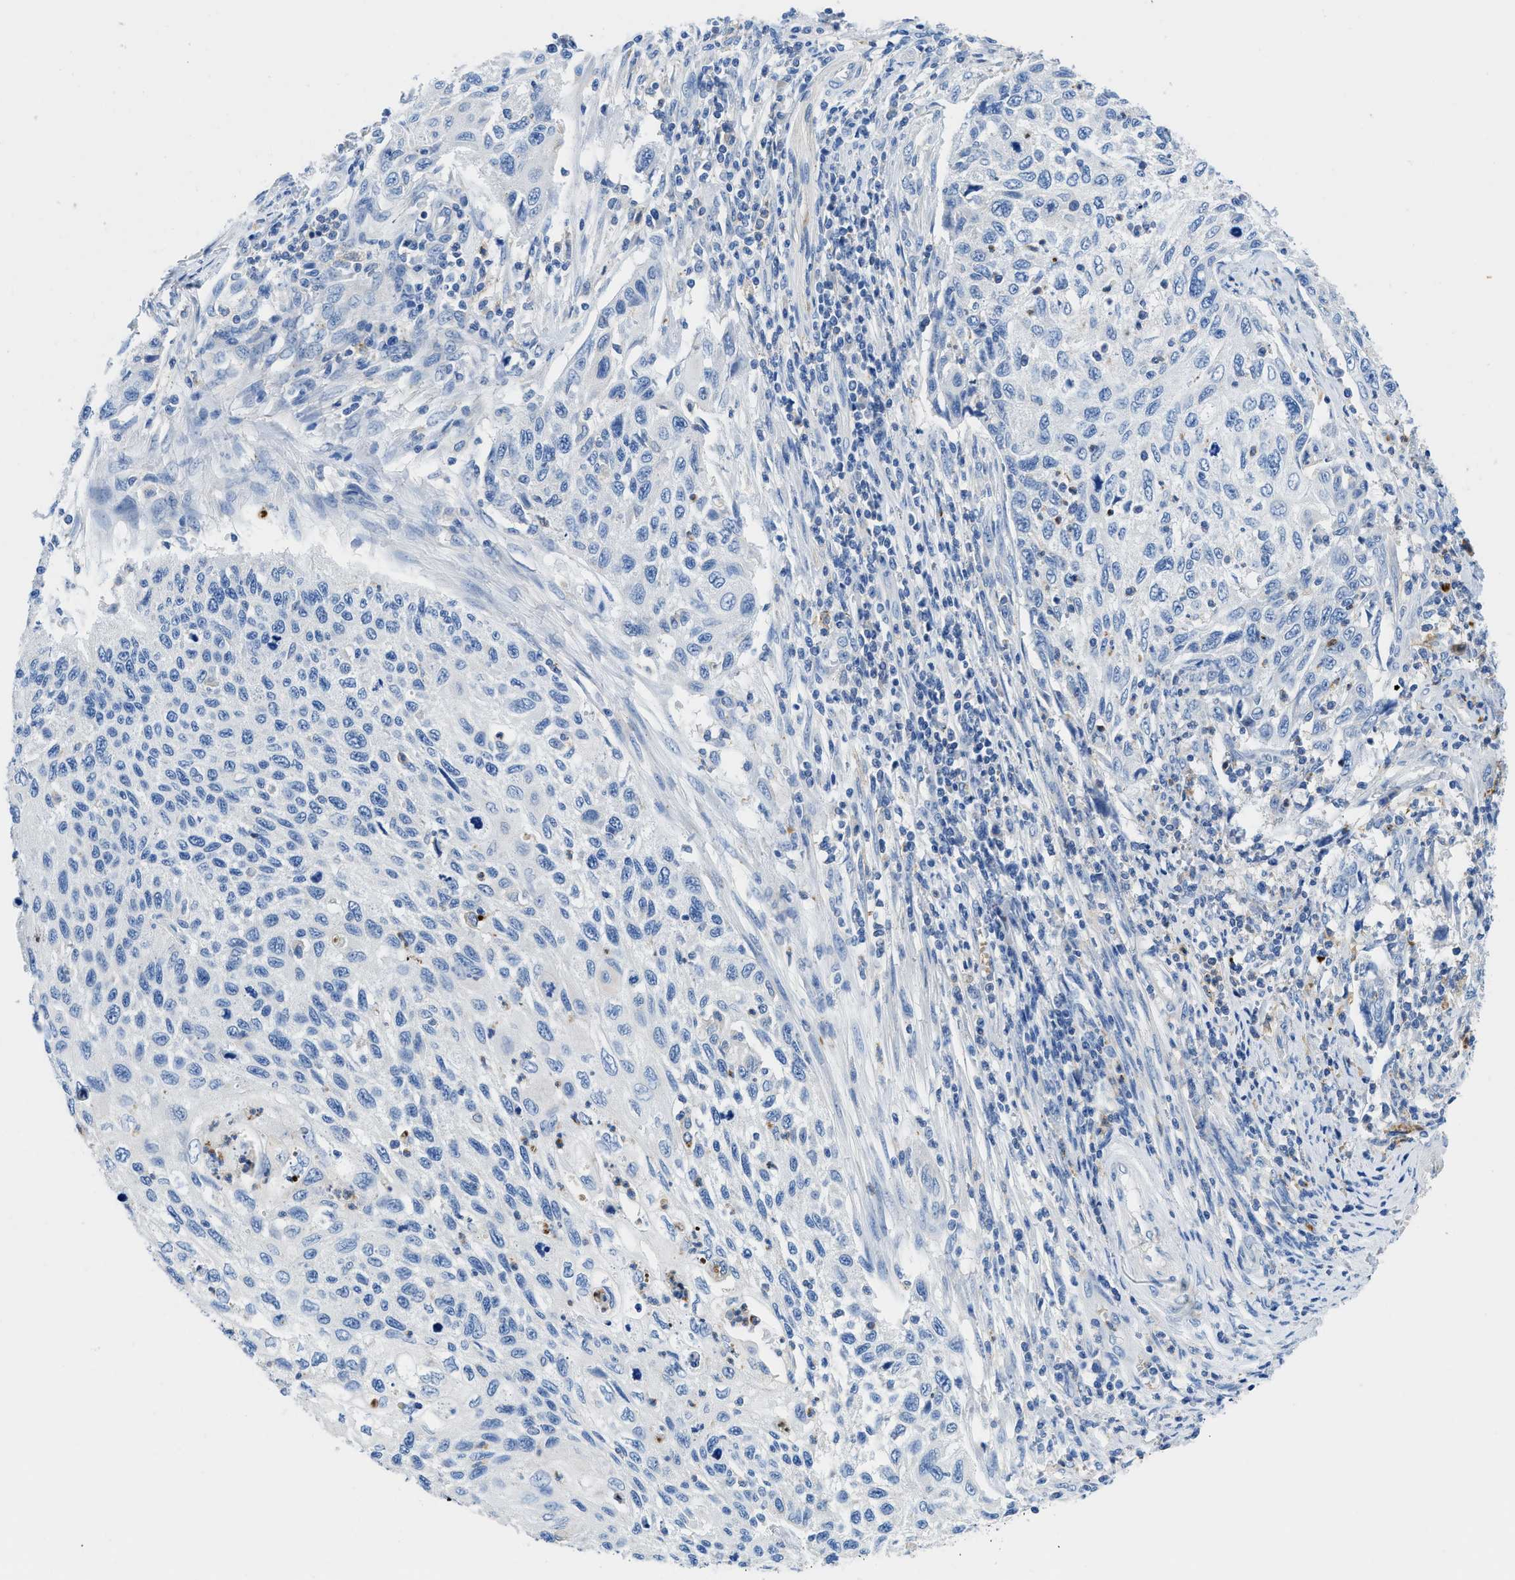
{"staining": {"intensity": "negative", "quantity": "none", "location": "none"}, "tissue": "cervical cancer", "cell_type": "Tumor cells", "image_type": "cancer", "snomed": [{"axis": "morphology", "description": "Squamous cell carcinoma, NOS"}, {"axis": "topography", "description": "Cervix"}], "caption": "Micrograph shows no protein staining in tumor cells of cervical cancer tissue.", "gene": "NEB", "patient": {"sex": "female", "age": 70}}